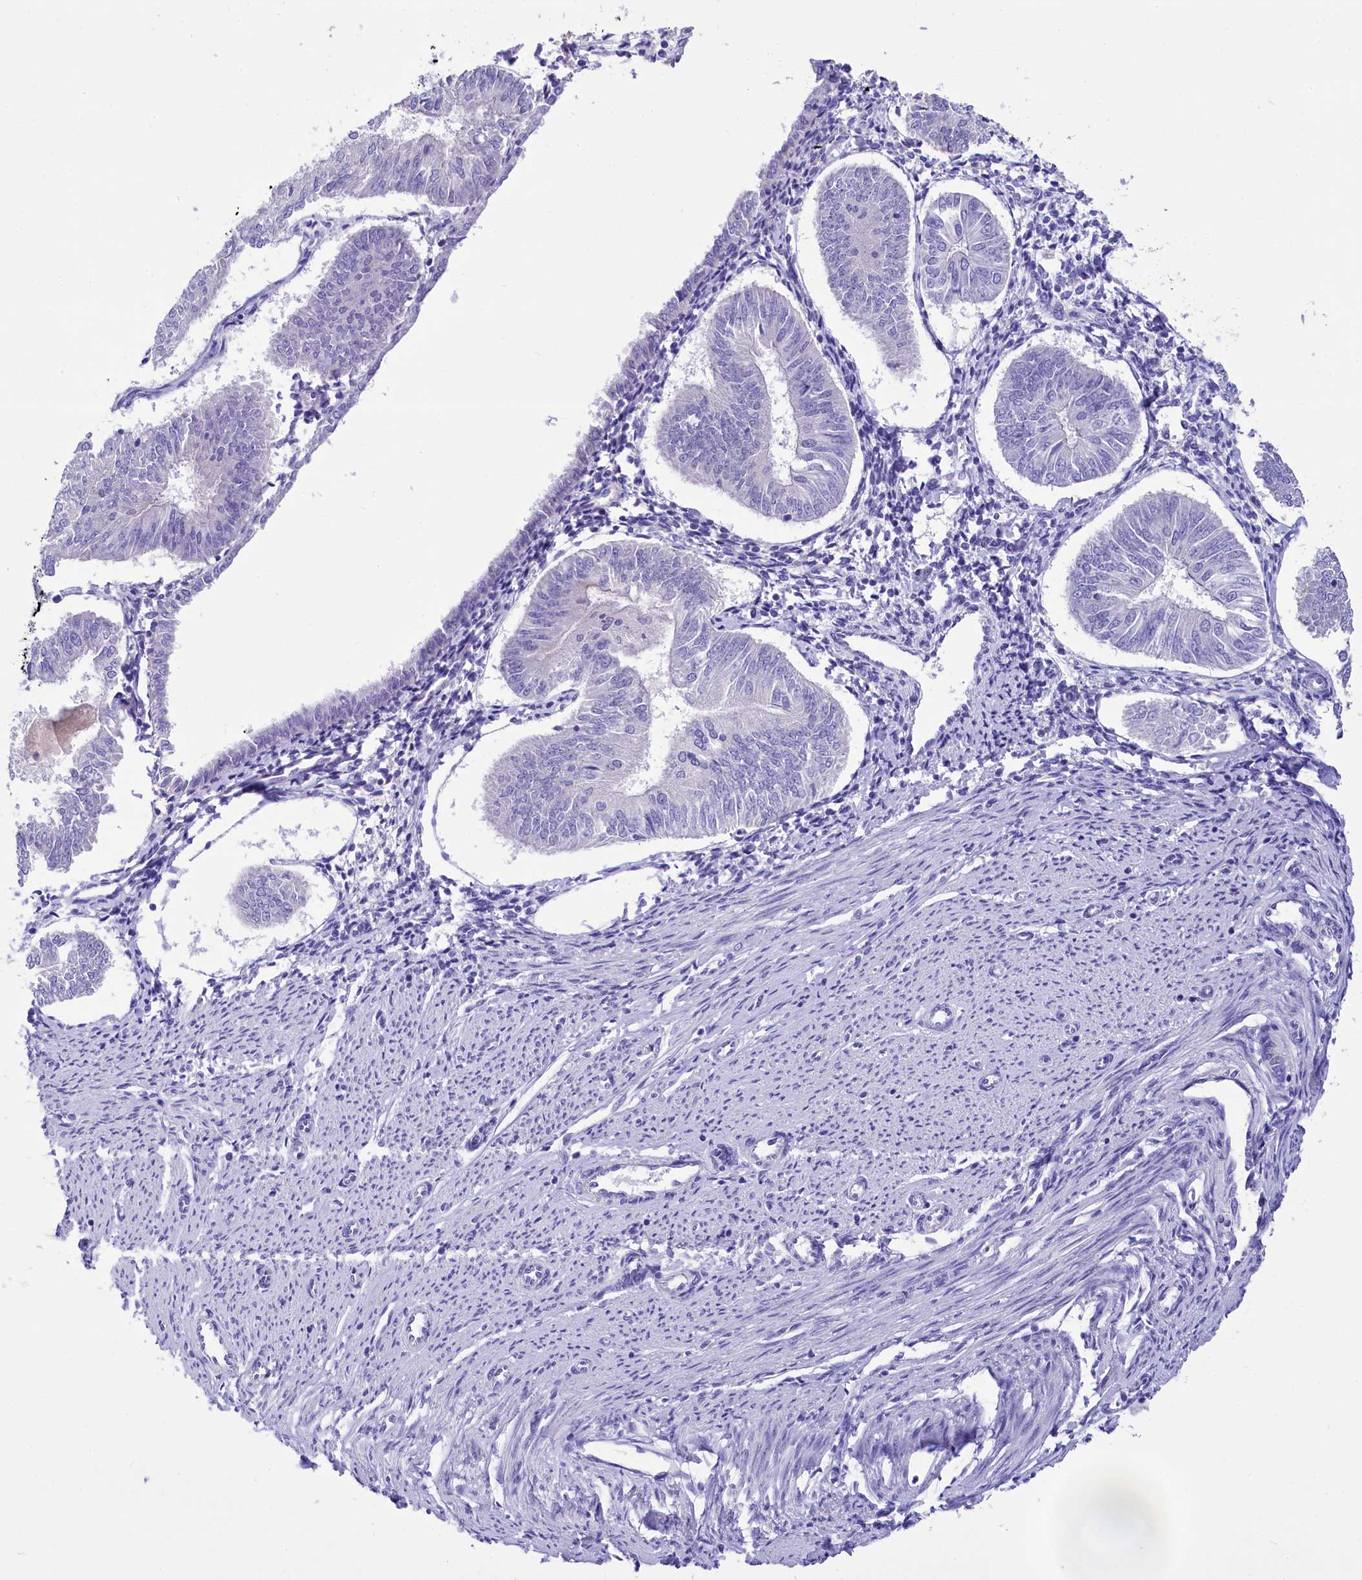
{"staining": {"intensity": "negative", "quantity": "none", "location": "none"}, "tissue": "endometrial cancer", "cell_type": "Tumor cells", "image_type": "cancer", "snomed": [{"axis": "morphology", "description": "Adenocarcinoma, NOS"}, {"axis": "topography", "description": "Endometrium"}], "caption": "High magnification brightfield microscopy of endometrial cancer stained with DAB (3,3'-diaminobenzidine) (brown) and counterstained with hematoxylin (blue): tumor cells show no significant positivity.", "gene": "TTC36", "patient": {"sex": "female", "age": 58}}